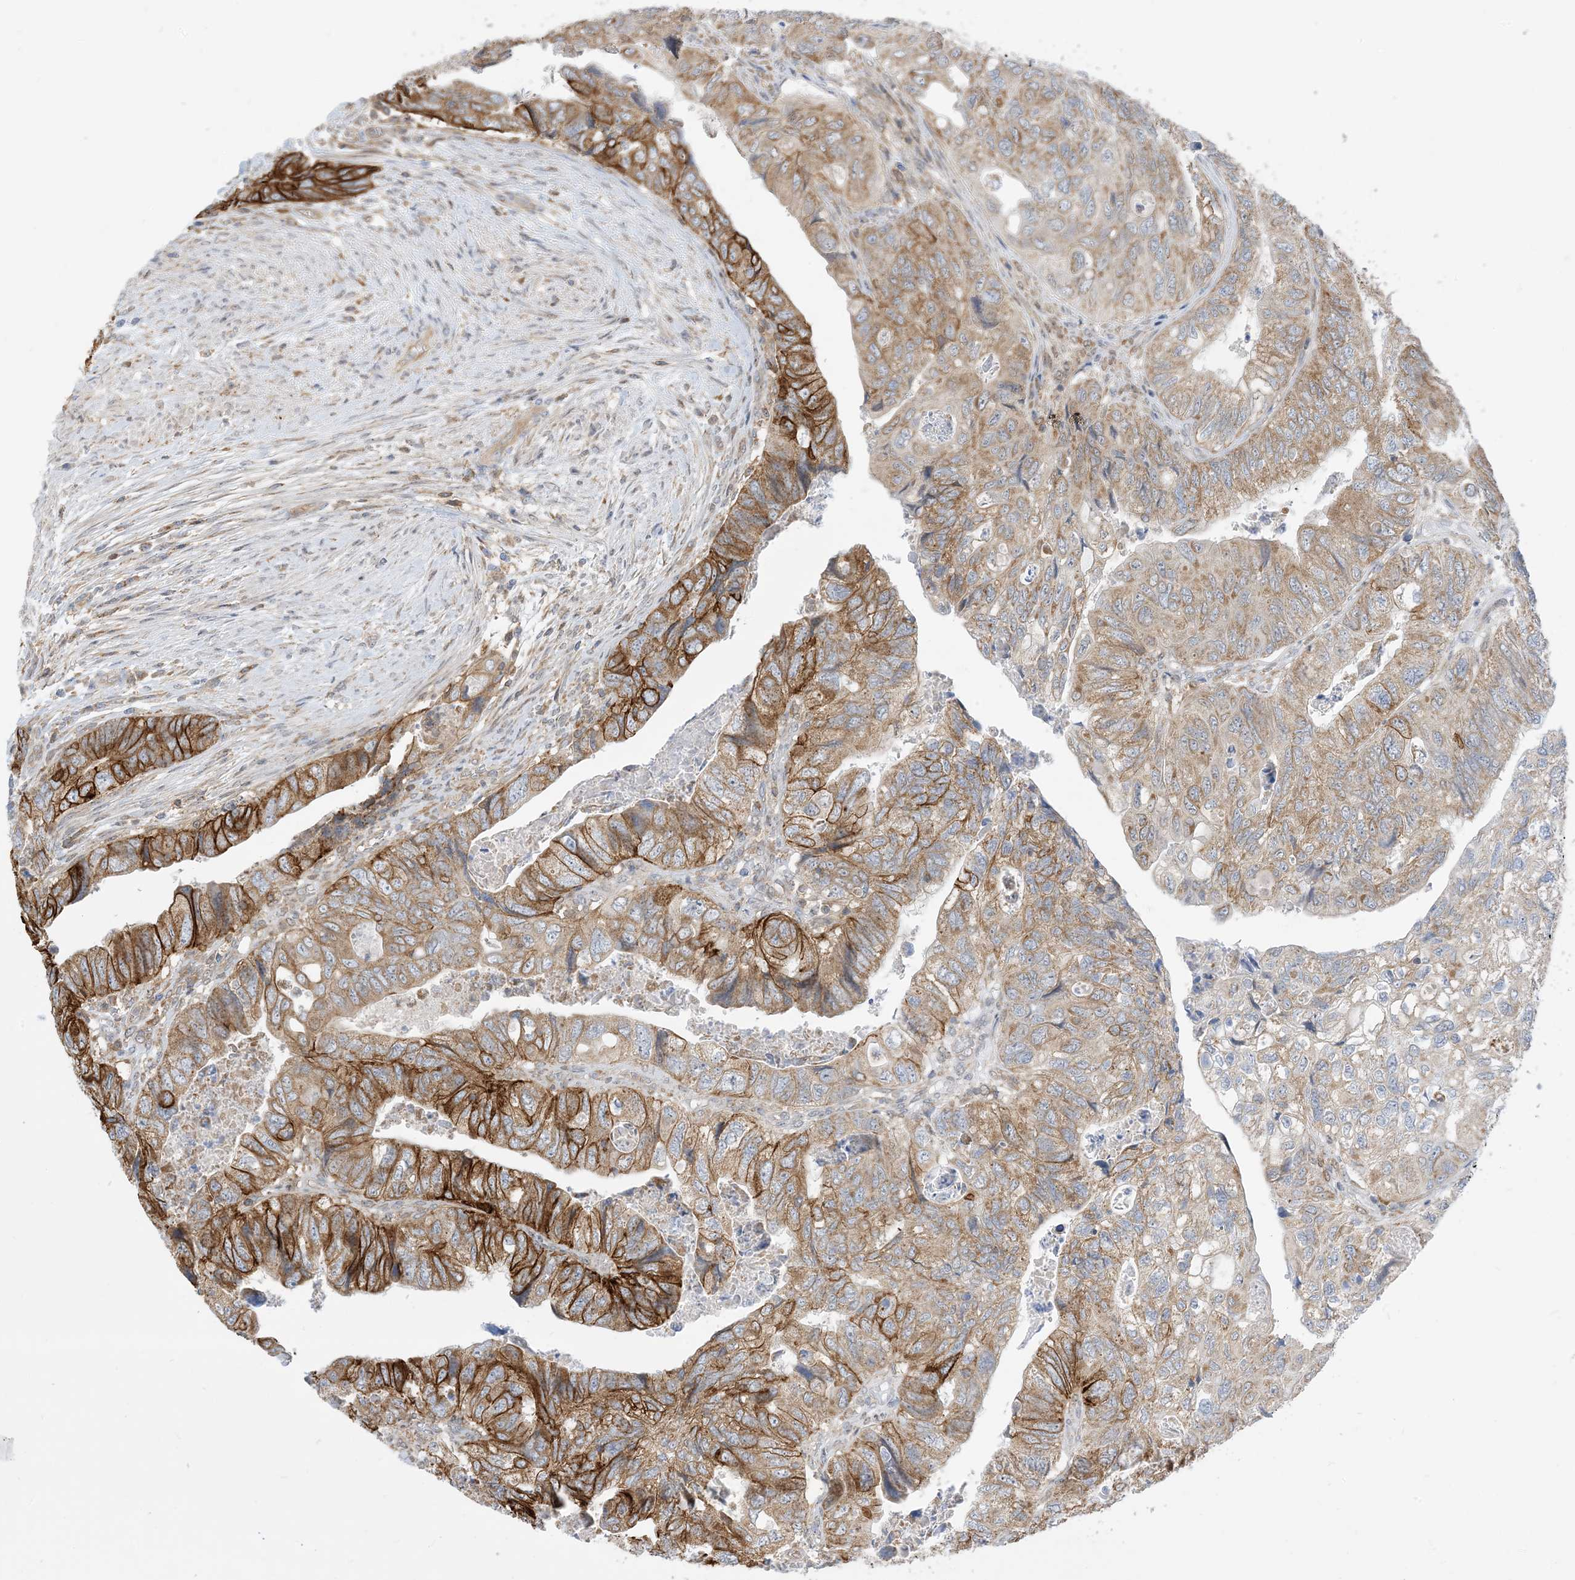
{"staining": {"intensity": "strong", "quantity": "25%-75%", "location": "cytoplasmic/membranous"}, "tissue": "colorectal cancer", "cell_type": "Tumor cells", "image_type": "cancer", "snomed": [{"axis": "morphology", "description": "Adenocarcinoma, NOS"}, {"axis": "topography", "description": "Rectum"}], "caption": "Colorectal cancer stained for a protein reveals strong cytoplasmic/membranous positivity in tumor cells.", "gene": "CASP4", "patient": {"sex": "male", "age": 63}}